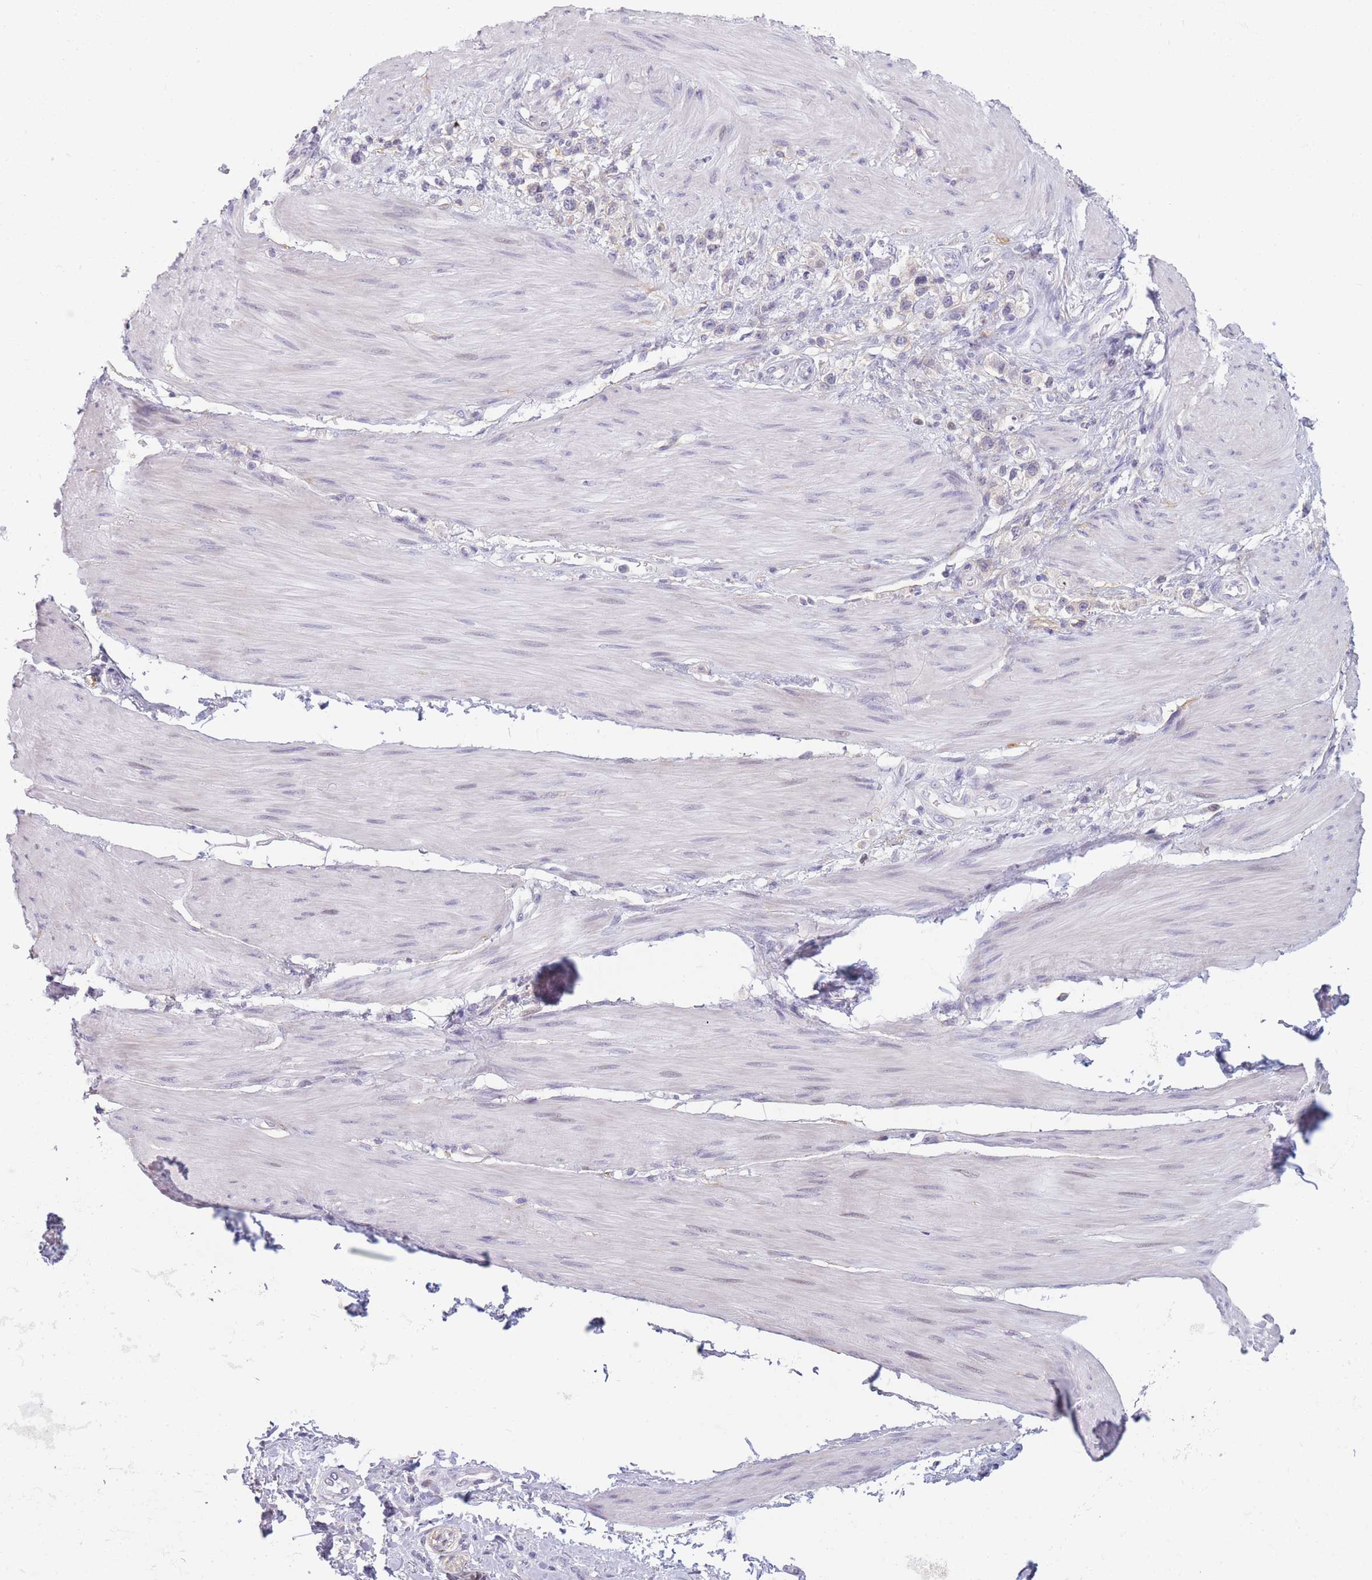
{"staining": {"intensity": "negative", "quantity": "none", "location": "none"}, "tissue": "stomach cancer", "cell_type": "Tumor cells", "image_type": "cancer", "snomed": [{"axis": "morphology", "description": "Adenocarcinoma, NOS"}, {"axis": "topography", "description": "Stomach"}], "caption": "High power microscopy image of an immunohistochemistry (IHC) histopathology image of adenocarcinoma (stomach), revealing no significant expression in tumor cells.", "gene": "ZNF439", "patient": {"sex": "female", "age": 65}}